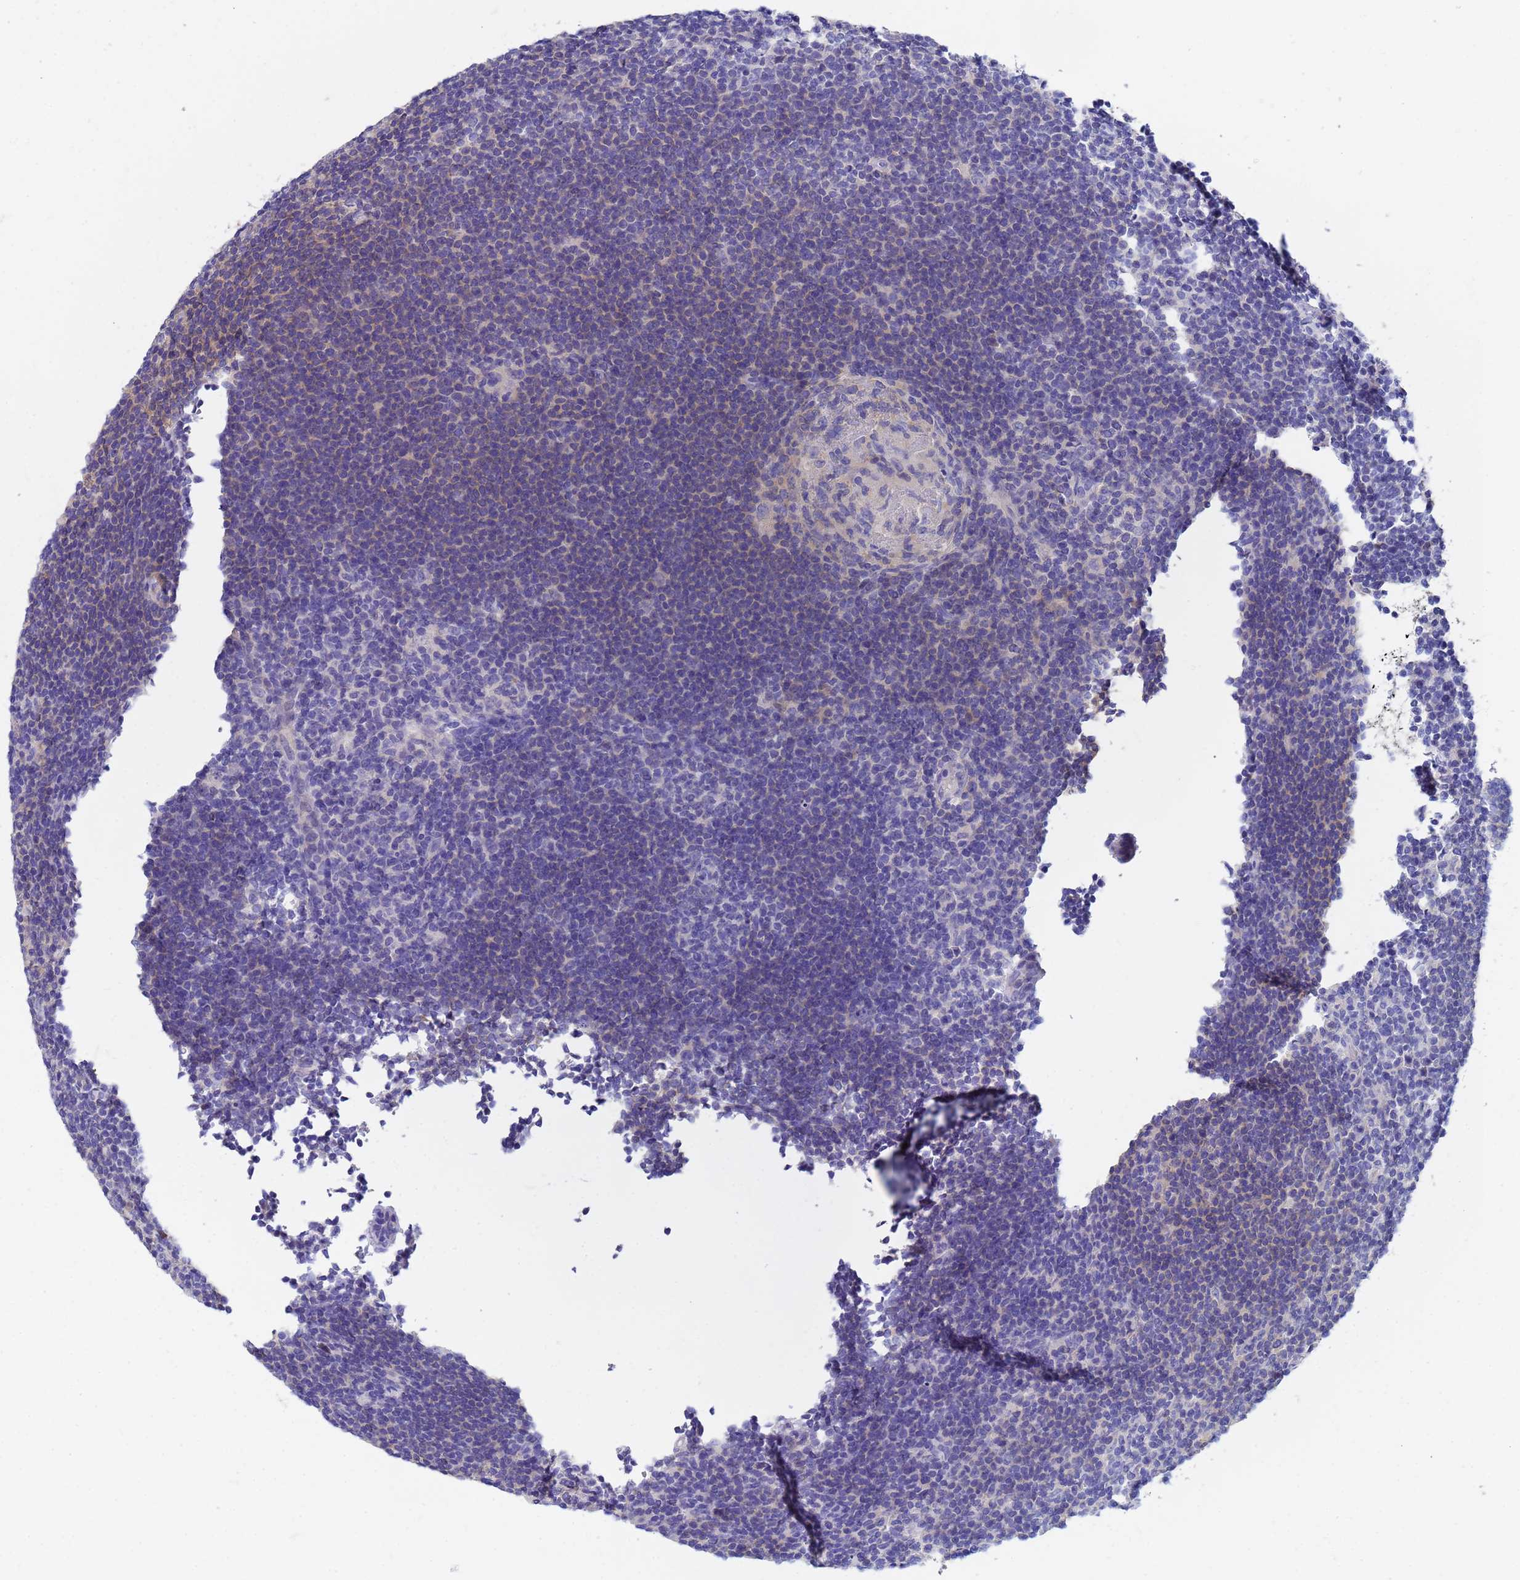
{"staining": {"intensity": "negative", "quantity": "none", "location": "none"}, "tissue": "lymphoma", "cell_type": "Tumor cells", "image_type": "cancer", "snomed": [{"axis": "morphology", "description": "Hodgkin's disease, NOS"}, {"axis": "topography", "description": "Lymph node"}], "caption": "Tumor cells show no significant staining in Hodgkin's disease. (DAB immunohistochemistry with hematoxylin counter stain).", "gene": "UBE2O", "patient": {"sex": "female", "age": 57}}